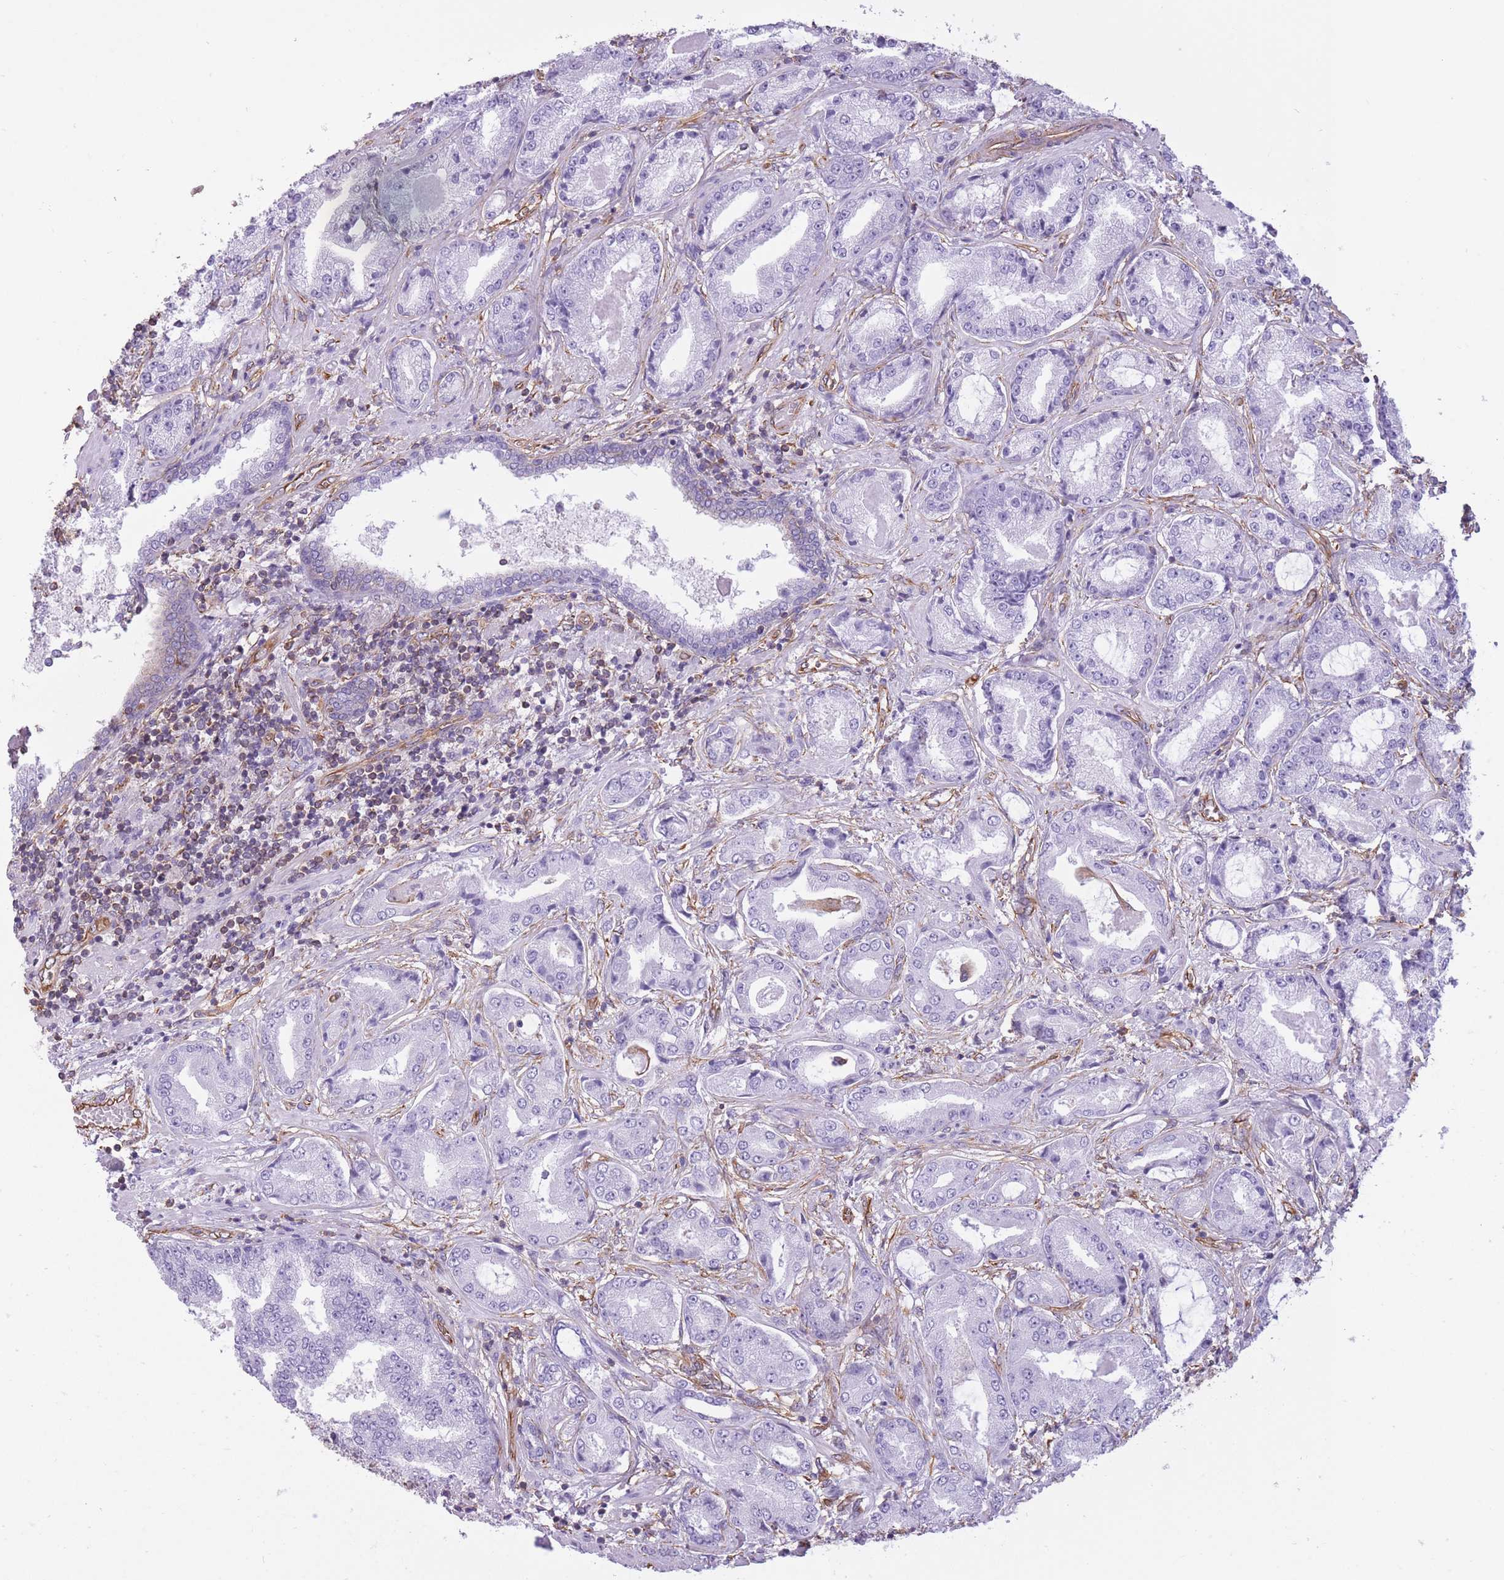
{"staining": {"intensity": "negative", "quantity": "none", "location": "none"}, "tissue": "prostate cancer", "cell_type": "Tumor cells", "image_type": "cancer", "snomed": [{"axis": "morphology", "description": "Adenocarcinoma, High grade"}, {"axis": "topography", "description": "Prostate"}], "caption": "The histopathology image shows no significant staining in tumor cells of high-grade adenocarcinoma (prostate). (DAB immunohistochemistry, high magnification).", "gene": "ADD1", "patient": {"sex": "male", "age": 68}}